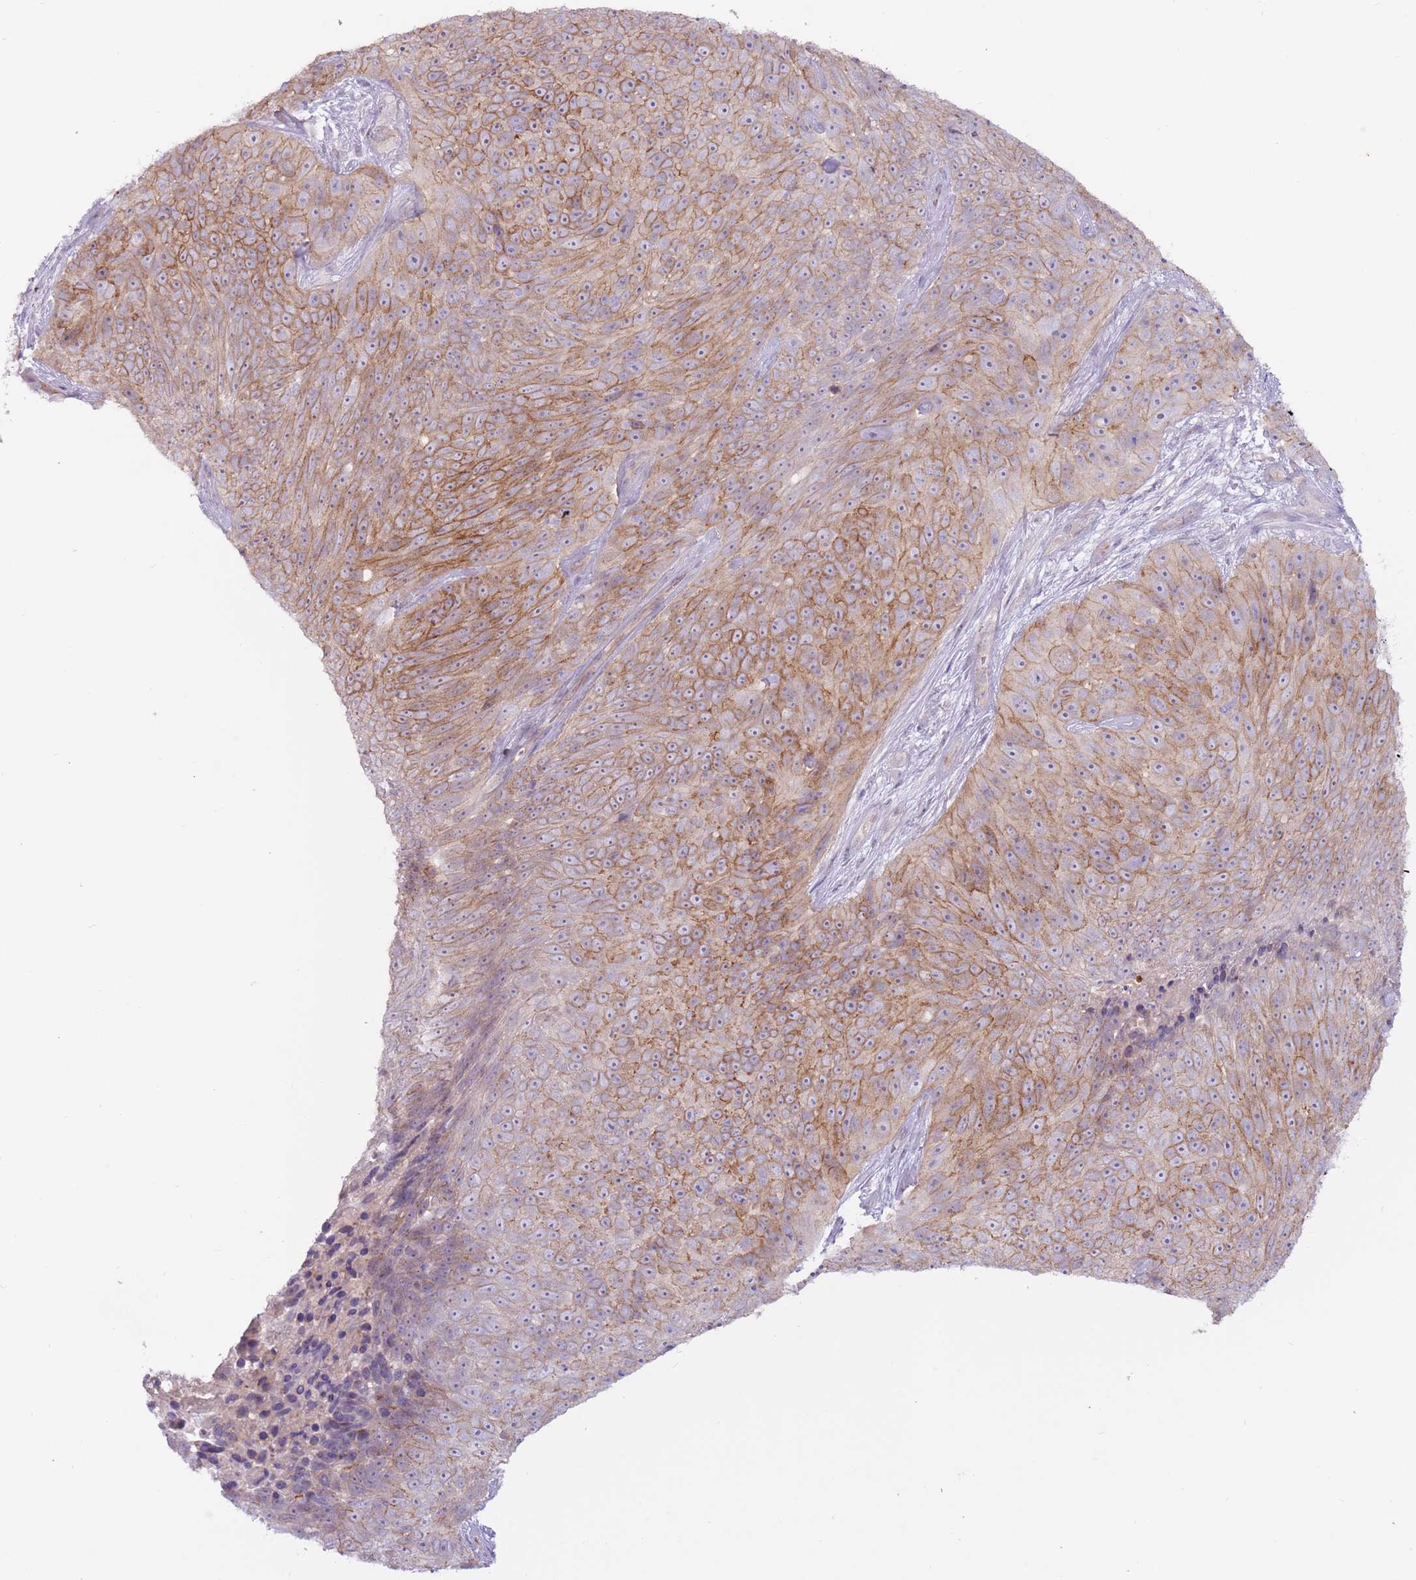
{"staining": {"intensity": "moderate", "quantity": "25%-75%", "location": "cytoplasmic/membranous"}, "tissue": "skin cancer", "cell_type": "Tumor cells", "image_type": "cancer", "snomed": [{"axis": "morphology", "description": "Squamous cell carcinoma, NOS"}, {"axis": "topography", "description": "Skin"}], "caption": "Immunohistochemical staining of human skin cancer (squamous cell carcinoma) reveals medium levels of moderate cytoplasmic/membranous positivity in approximately 25%-75% of tumor cells.", "gene": "MRO", "patient": {"sex": "female", "age": 87}}